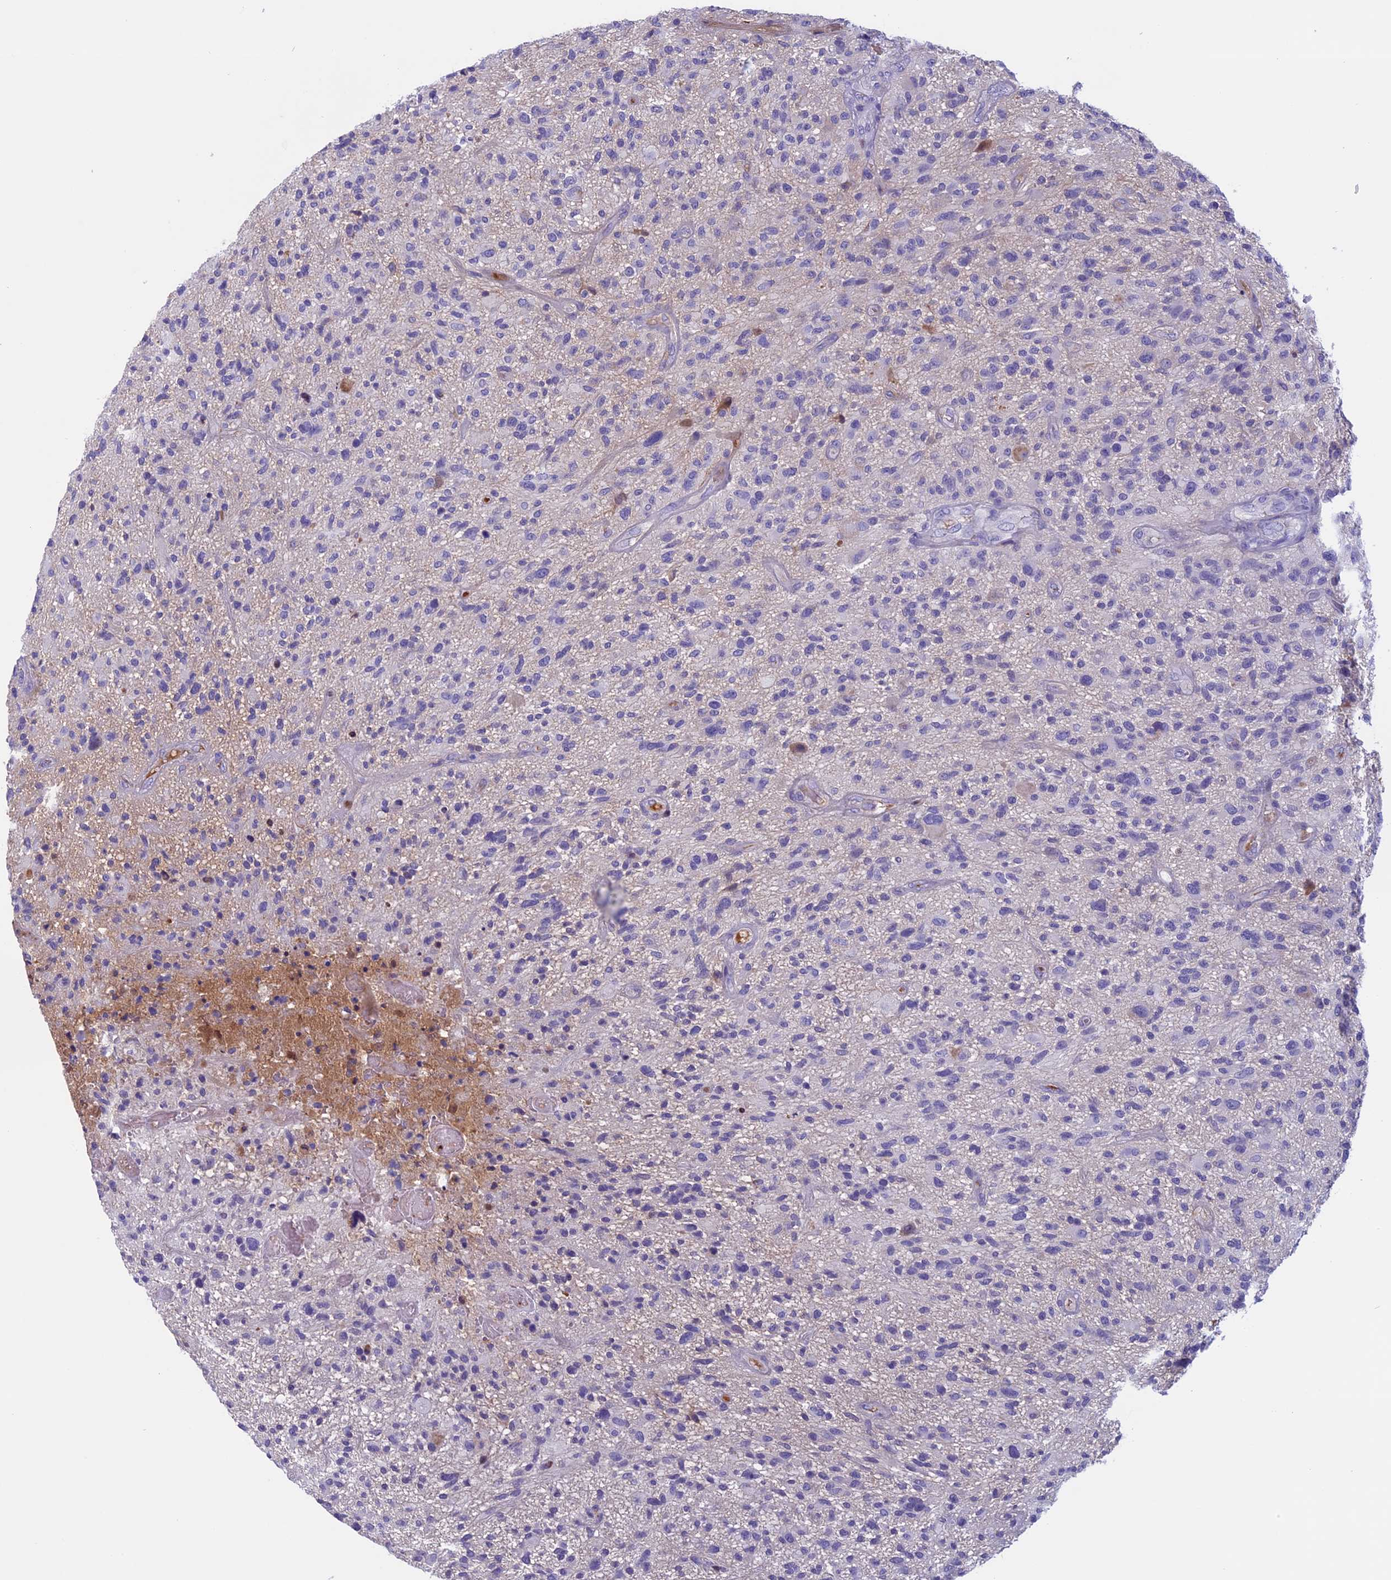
{"staining": {"intensity": "negative", "quantity": "none", "location": "none"}, "tissue": "glioma", "cell_type": "Tumor cells", "image_type": "cancer", "snomed": [{"axis": "morphology", "description": "Glioma, malignant, High grade"}, {"axis": "topography", "description": "Brain"}], "caption": "Tumor cells show no significant protein expression in high-grade glioma (malignant).", "gene": "ANGPTL2", "patient": {"sex": "male", "age": 47}}